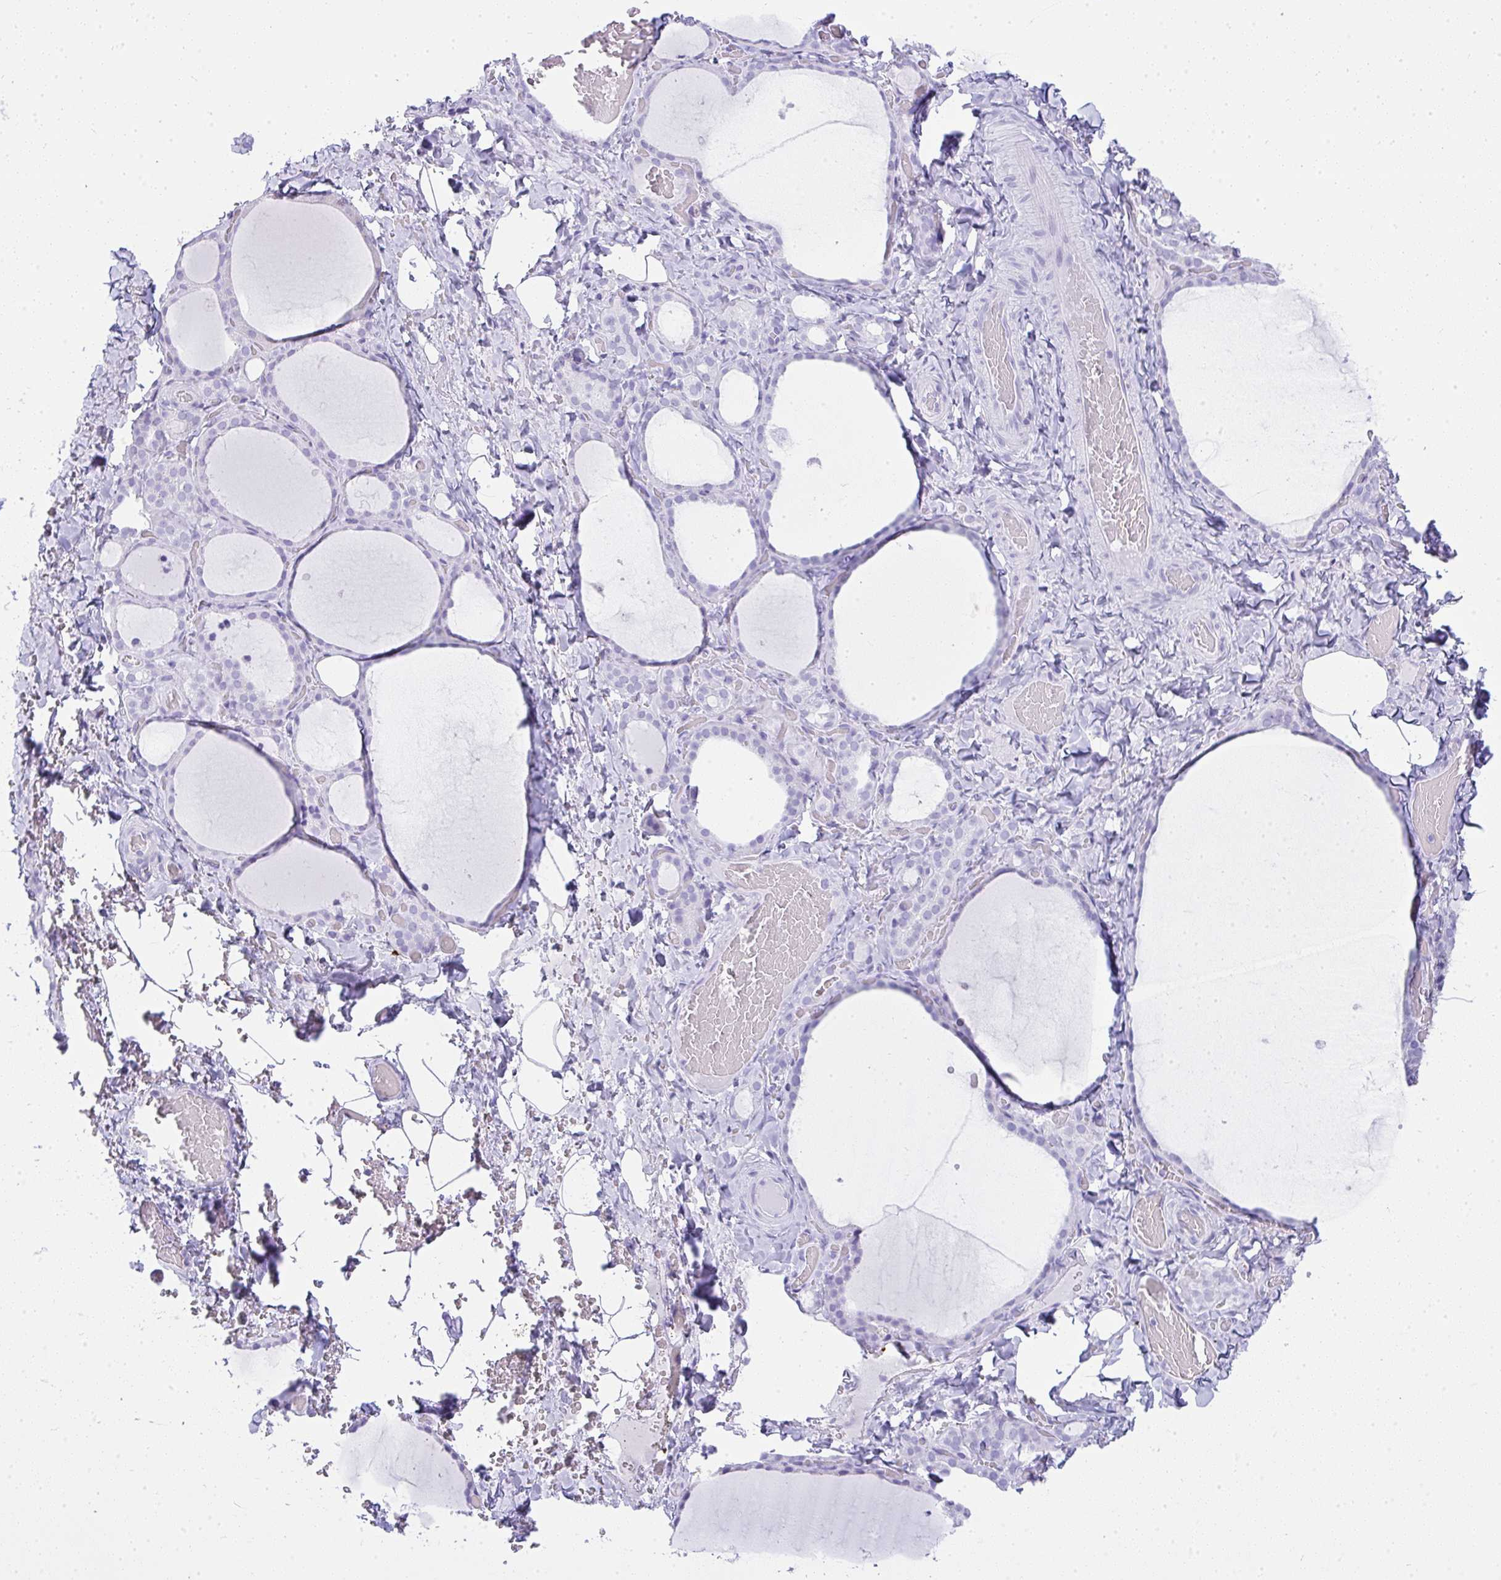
{"staining": {"intensity": "negative", "quantity": "none", "location": "none"}, "tissue": "thyroid gland", "cell_type": "Glandular cells", "image_type": "normal", "snomed": [{"axis": "morphology", "description": "Normal tissue, NOS"}, {"axis": "topography", "description": "Thyroid gland"}], "caption": "High power microscopy photomicrograph of an immunohistochemistry image of unremarkable thyroid gland, revealing no significant expression in glandular cells.", "gene": "CDADC1", "patient": {"sex": "female", "age": 22}}